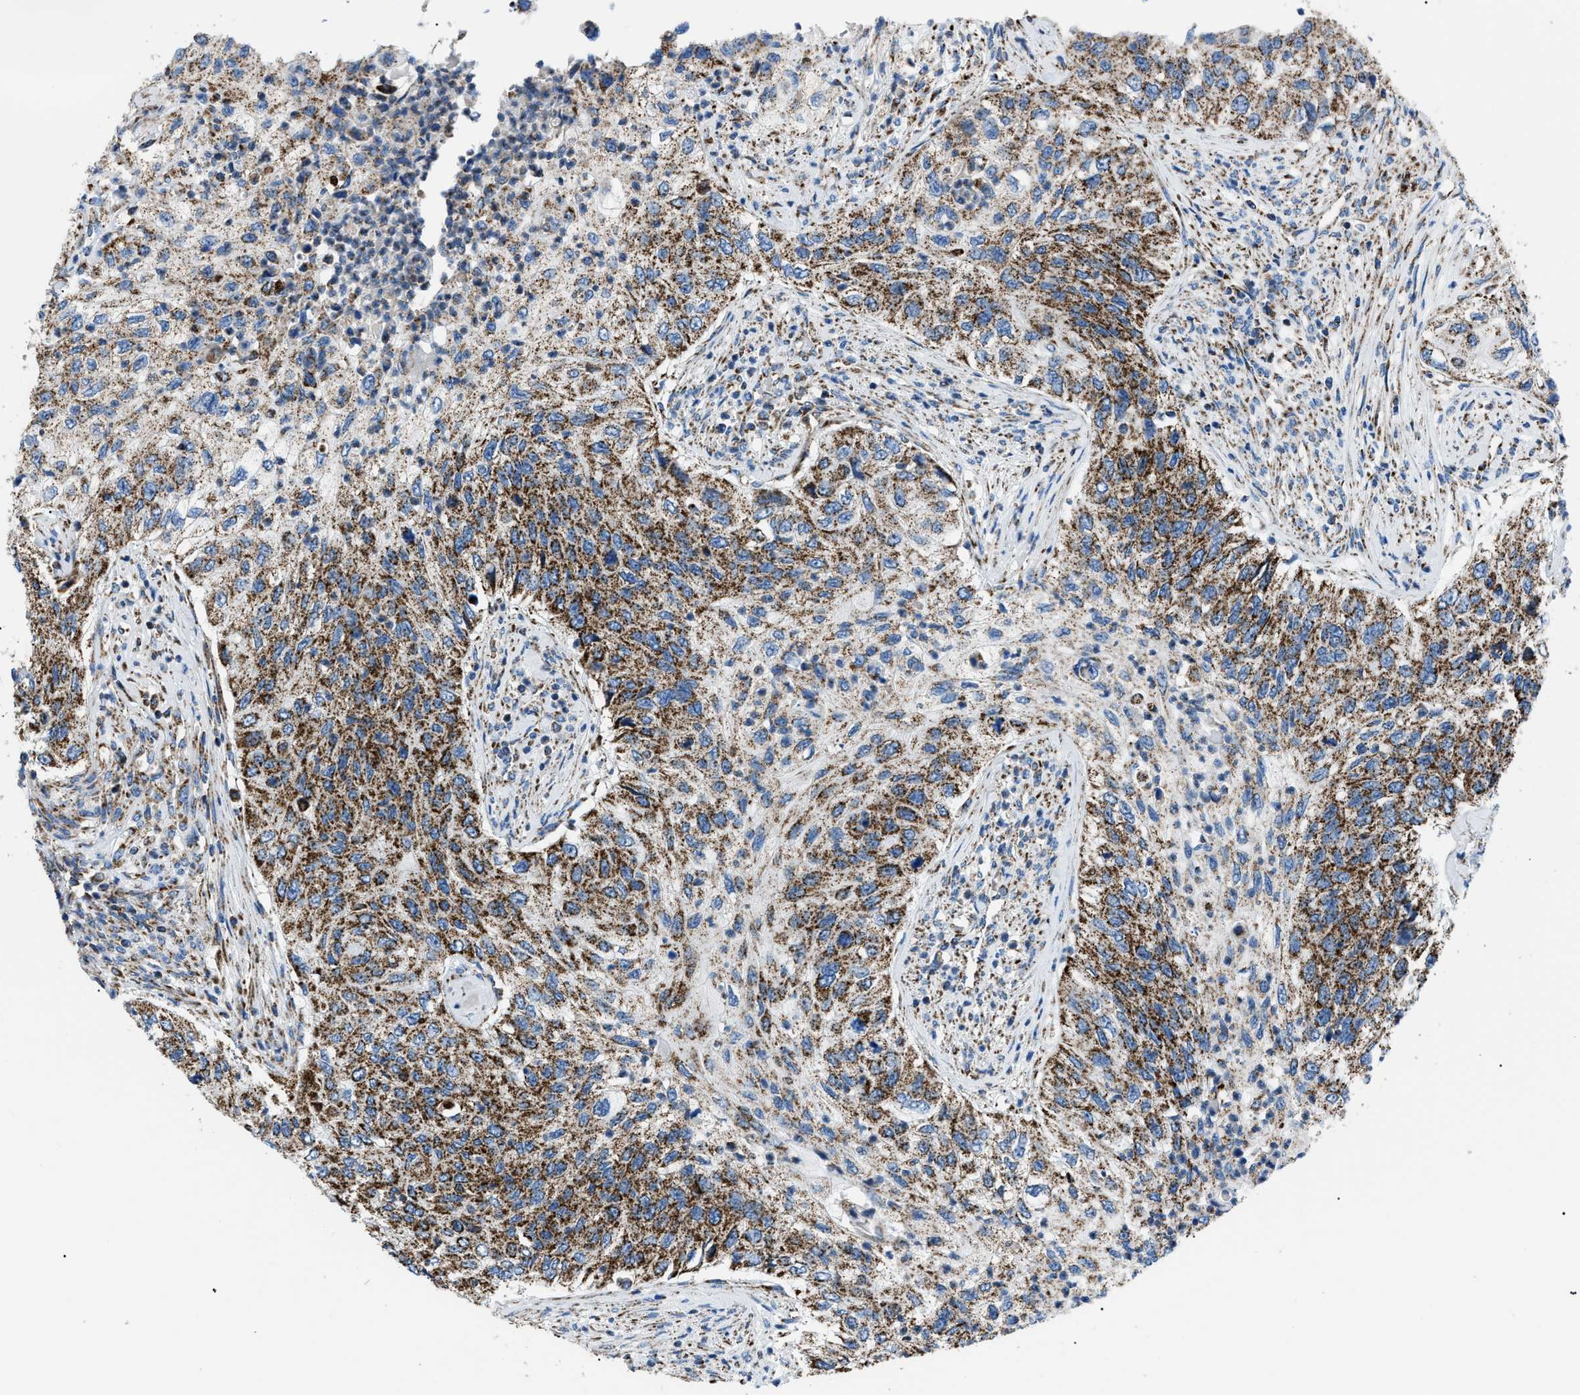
{"staining": {"intensity": "moderate", "quantity": ">75%", "location": "cytoplasmic/membranous"}, "tissue": "urothelial cancer", "cell_type": "Tumor cells", "image_type": "cancer", "snomed": [{"axis": "morphology", "description": "Urothelial carcinoma, High grade"}, {"axis": "topography", "description": "Urinary bladder"}], "caption": "Immunohistochemical staining of urothelial carcinoma (high-grade) reveals medium levels of moderate cytoplasmic/membranous protein staining in approximately >75% of tumor cells.", "gene": "PHB2", "patient": {"sex": "female", "age": 60}}